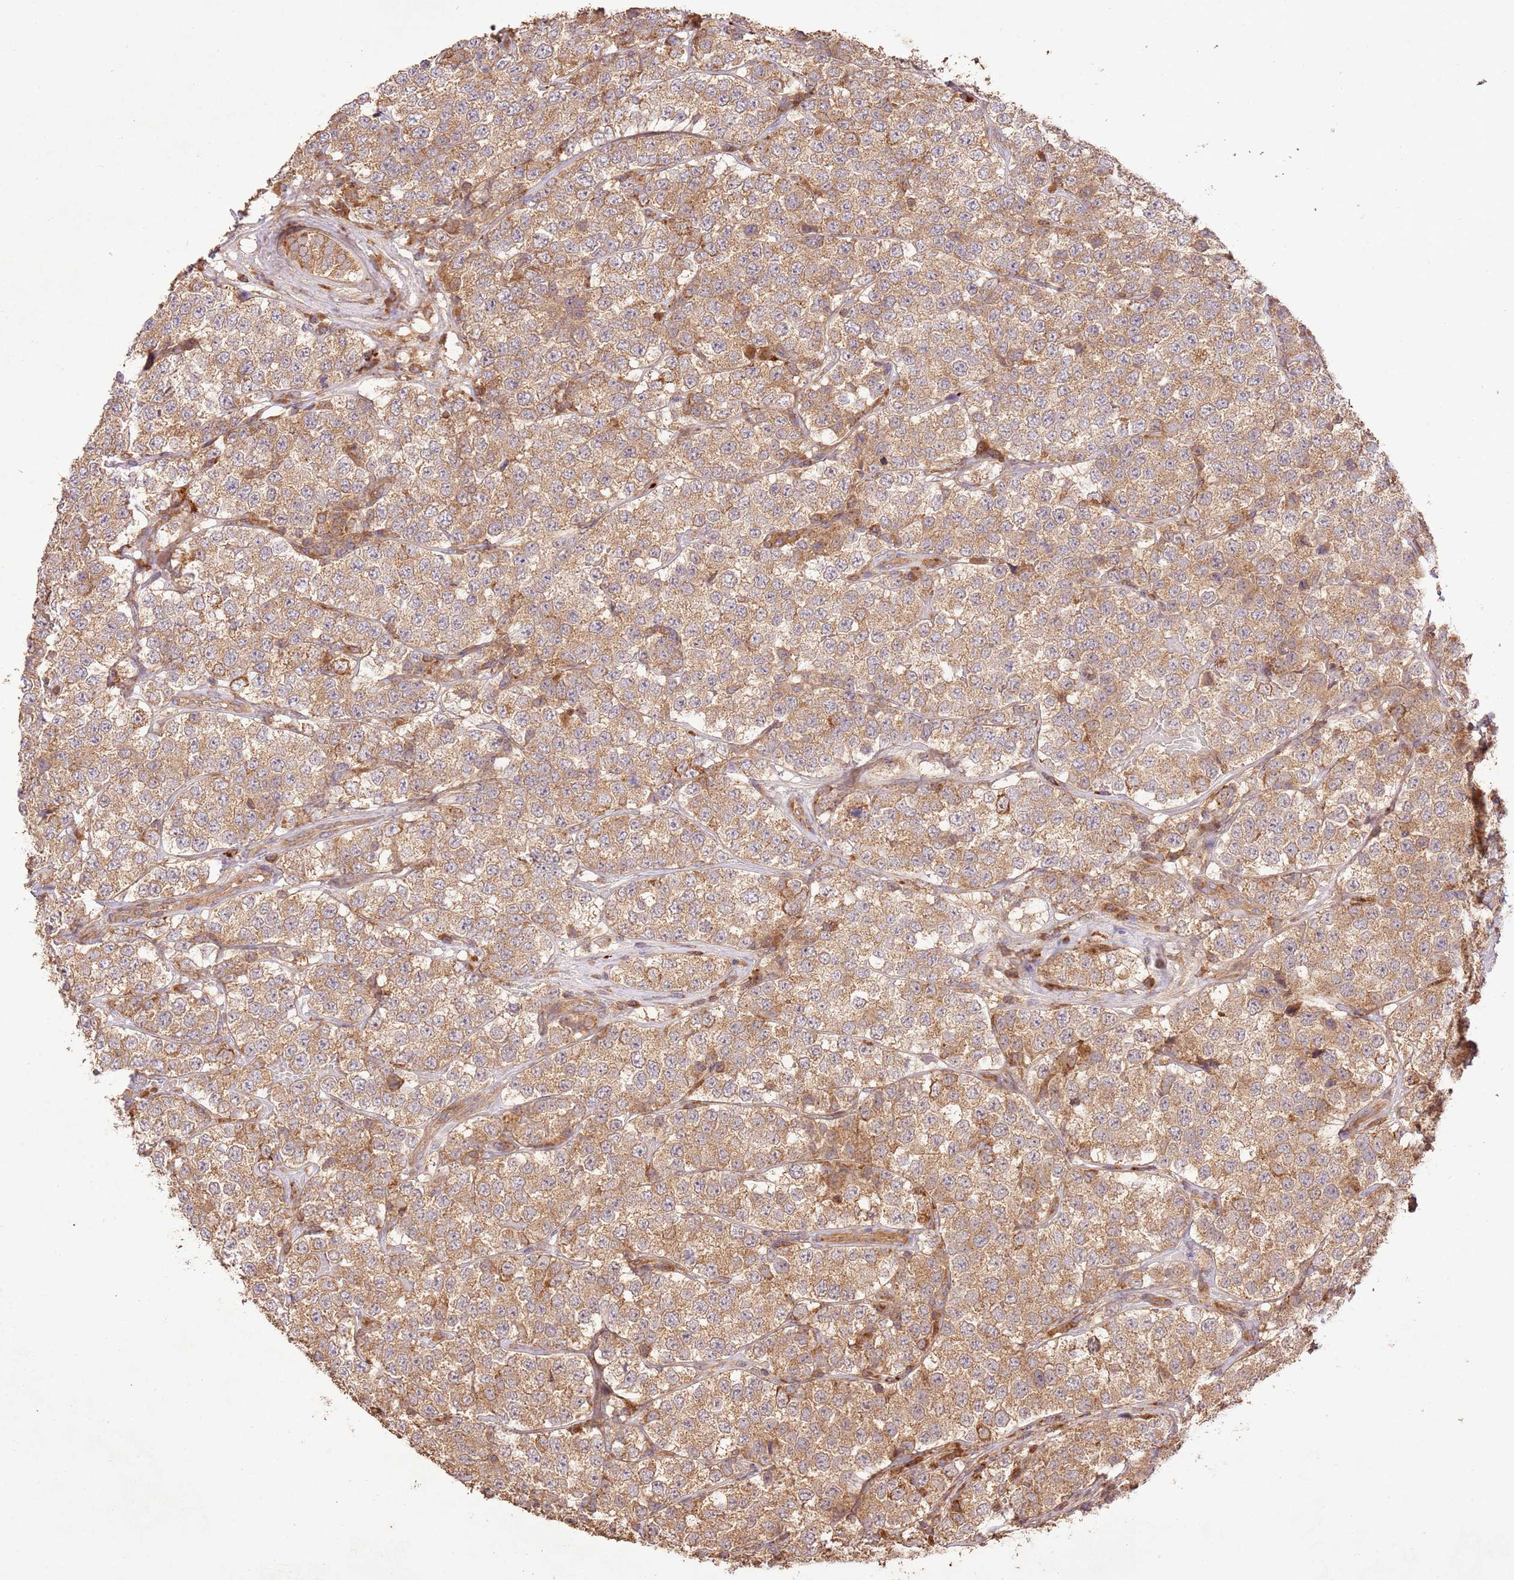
{"staining": {"intensity": "moderate", "quantity": ">75%", "location": "cytoplasmic/membranous"}, "tissue": "testis cancer", "cell_type": "Tumor cells", "image_type": "cancer", "snomed": [{"axis": "morphology", "description": "Seminoma, NOS"}, {"axis": "topography", "description": "Testis"}], "caption": "Immunohistochemical staining of testis seminoma demonstrates moderate cytoplasmic/membranous protein staining in about >75% of tumor cells. (DAB (3,3'-diaminobenzidine) IHC, brown staining for protein, blue staining for nuclei).", "gene": "LRRC28", "patient": {"sex": "male", "age": 34}}